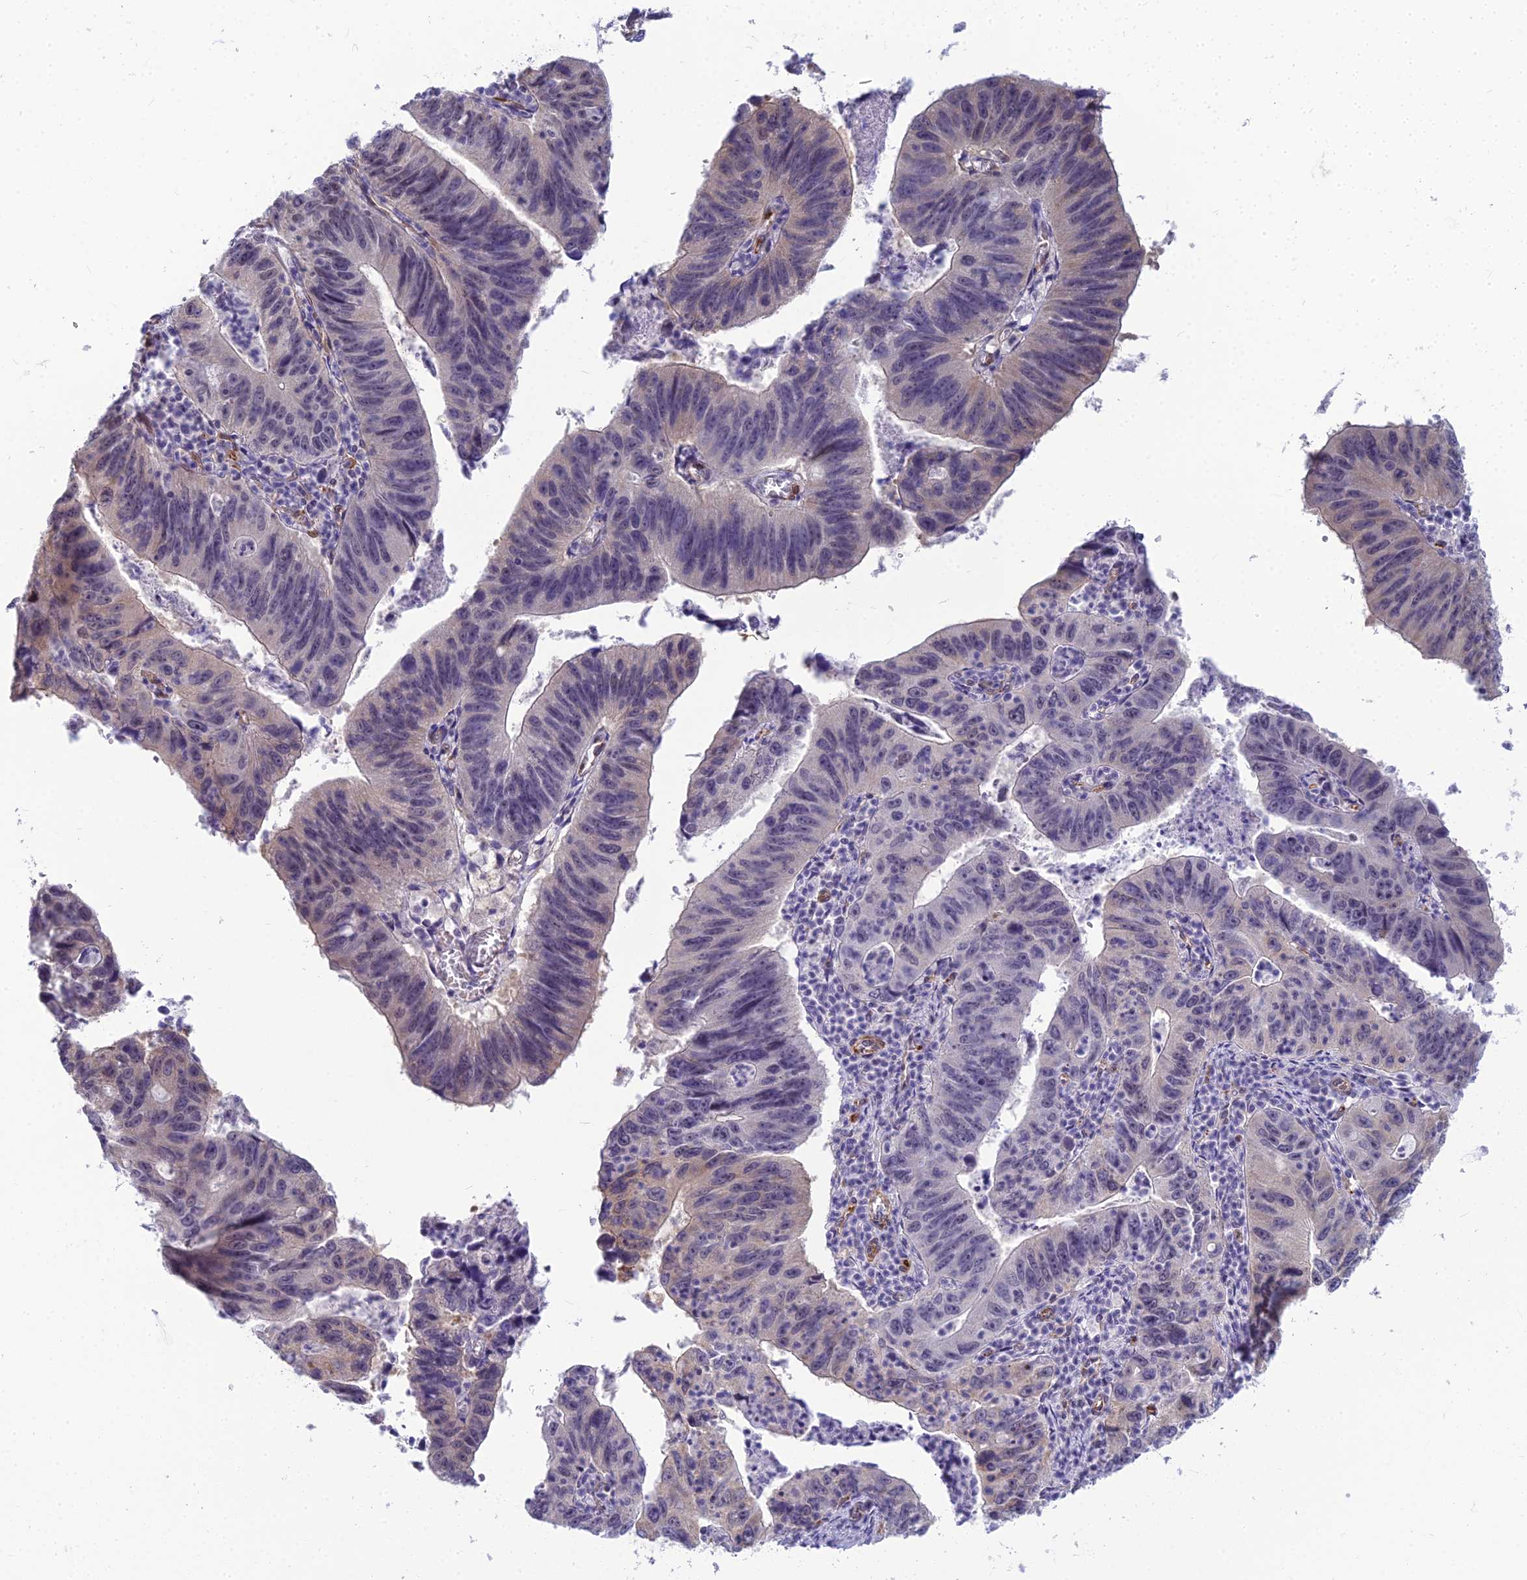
{"staining": {"intensity": "weak", "quantity": "<25%", "location": "nuclear"}, "tissue": "stomach cancer", "cell_type": "Tumor cells", "image_type": "cancer", "snomed": [{"axis": "morphology", "description": "Adenocarcinoma, NOS"}, {"axis": "topography", "description": "Stomach"}], "caption": "The IHC photomicrograph has no significant positivity in tumor cells of stomach cancer tissue.", "gene": "RGL3", "patient": {"sex": "male", "age": 59}}